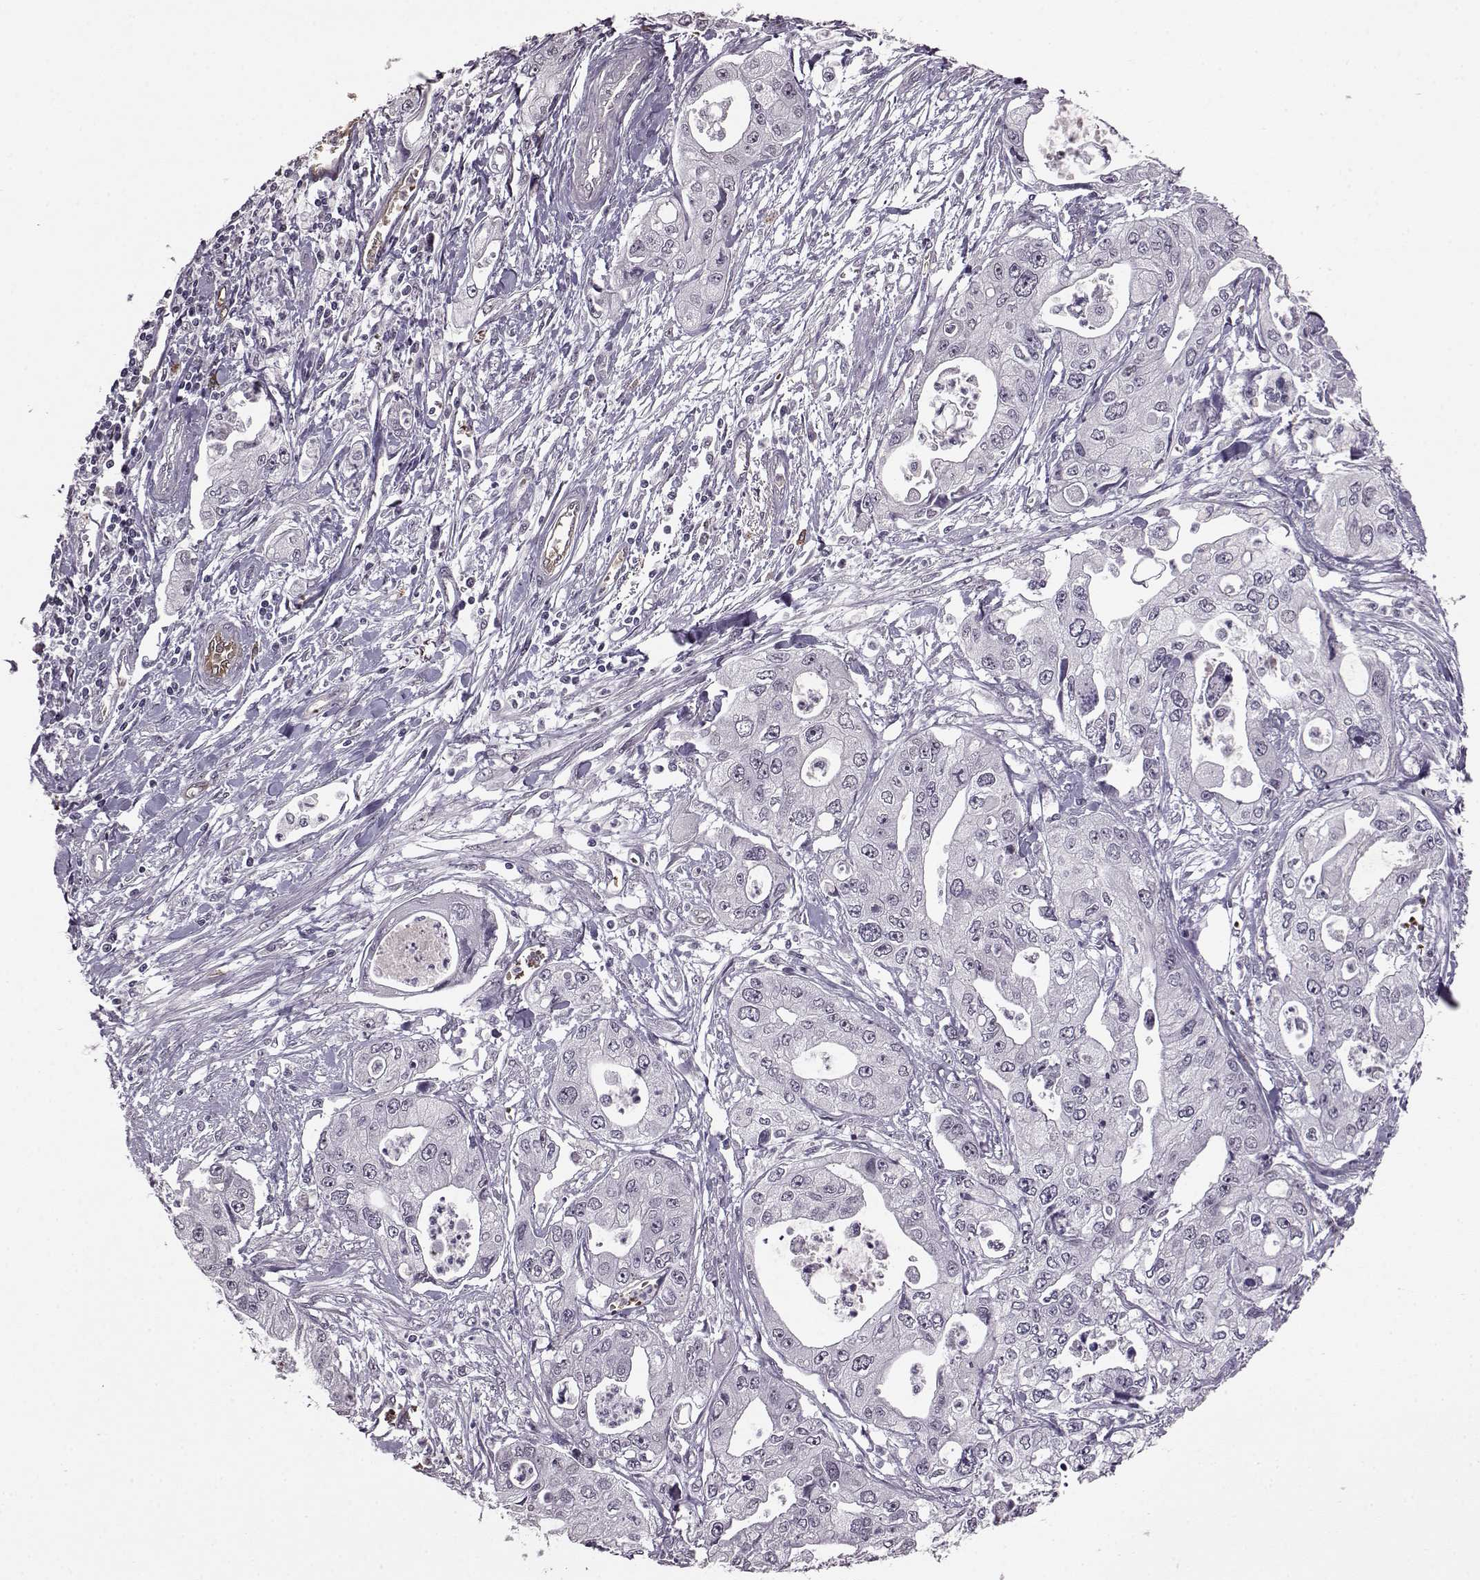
{"staining": {"intensity": "negative", "quantity": "none", "location": "none"}, "tissue": "pancreatic cancer", "cell_type": "Tumor cells", "image_type": "cancer", "snomed": [{"axis": "morphology", "description": "Adenocarcinoma, NOS"}, {"axis": "topography", "description": "Pancreas"}], "caption": "Human pancreatic cancer (adenocarcinoma) stained for a protein using immunohistochemistry demonstrates no positivity in tumor cells.", "gene": "PROP1", "patient": {"sex": "male", "age": 70}}